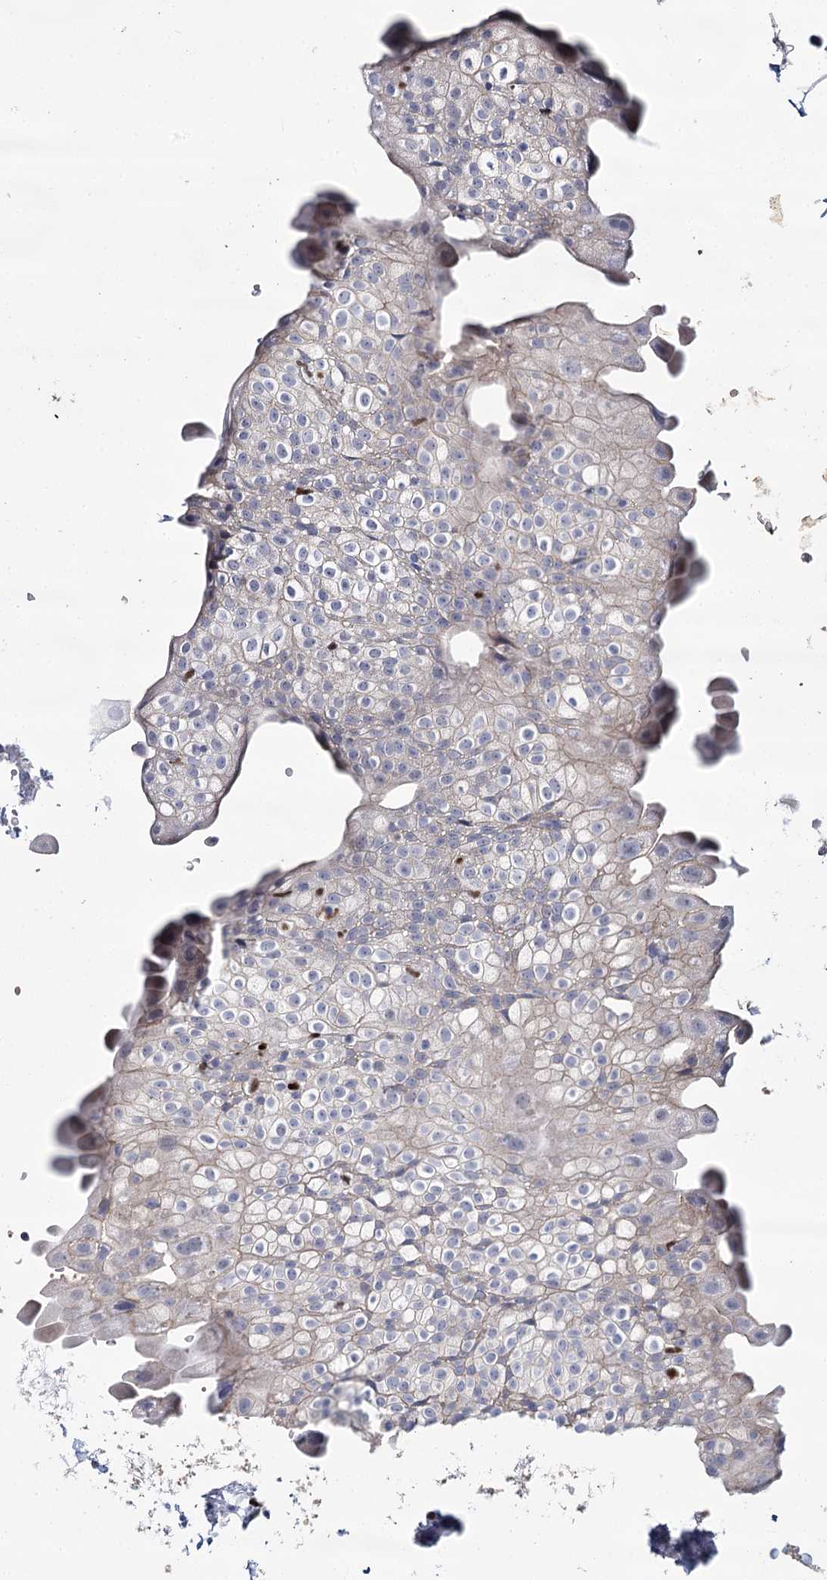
{"staining": {"intensity": "negative", "quantity": "none", "location": "none"}, "tissue": "urinary bladder", "cell_type": "Urothelial cells", "image_type": "normal", "snomed": [{"axis": "morphology", "description": "Normal tissue, NOS"}, {"axis": "topography", "description": "Urinary bladder"}], "caption": "Immunohistochemistry histopathology image of unremarkable urinary bladder: urinary bladder stained with DAB reveals no significant protein staining in urothelial cells.", "gene": "IGSF3", "patient": {"sex": "male", "age": 55}}